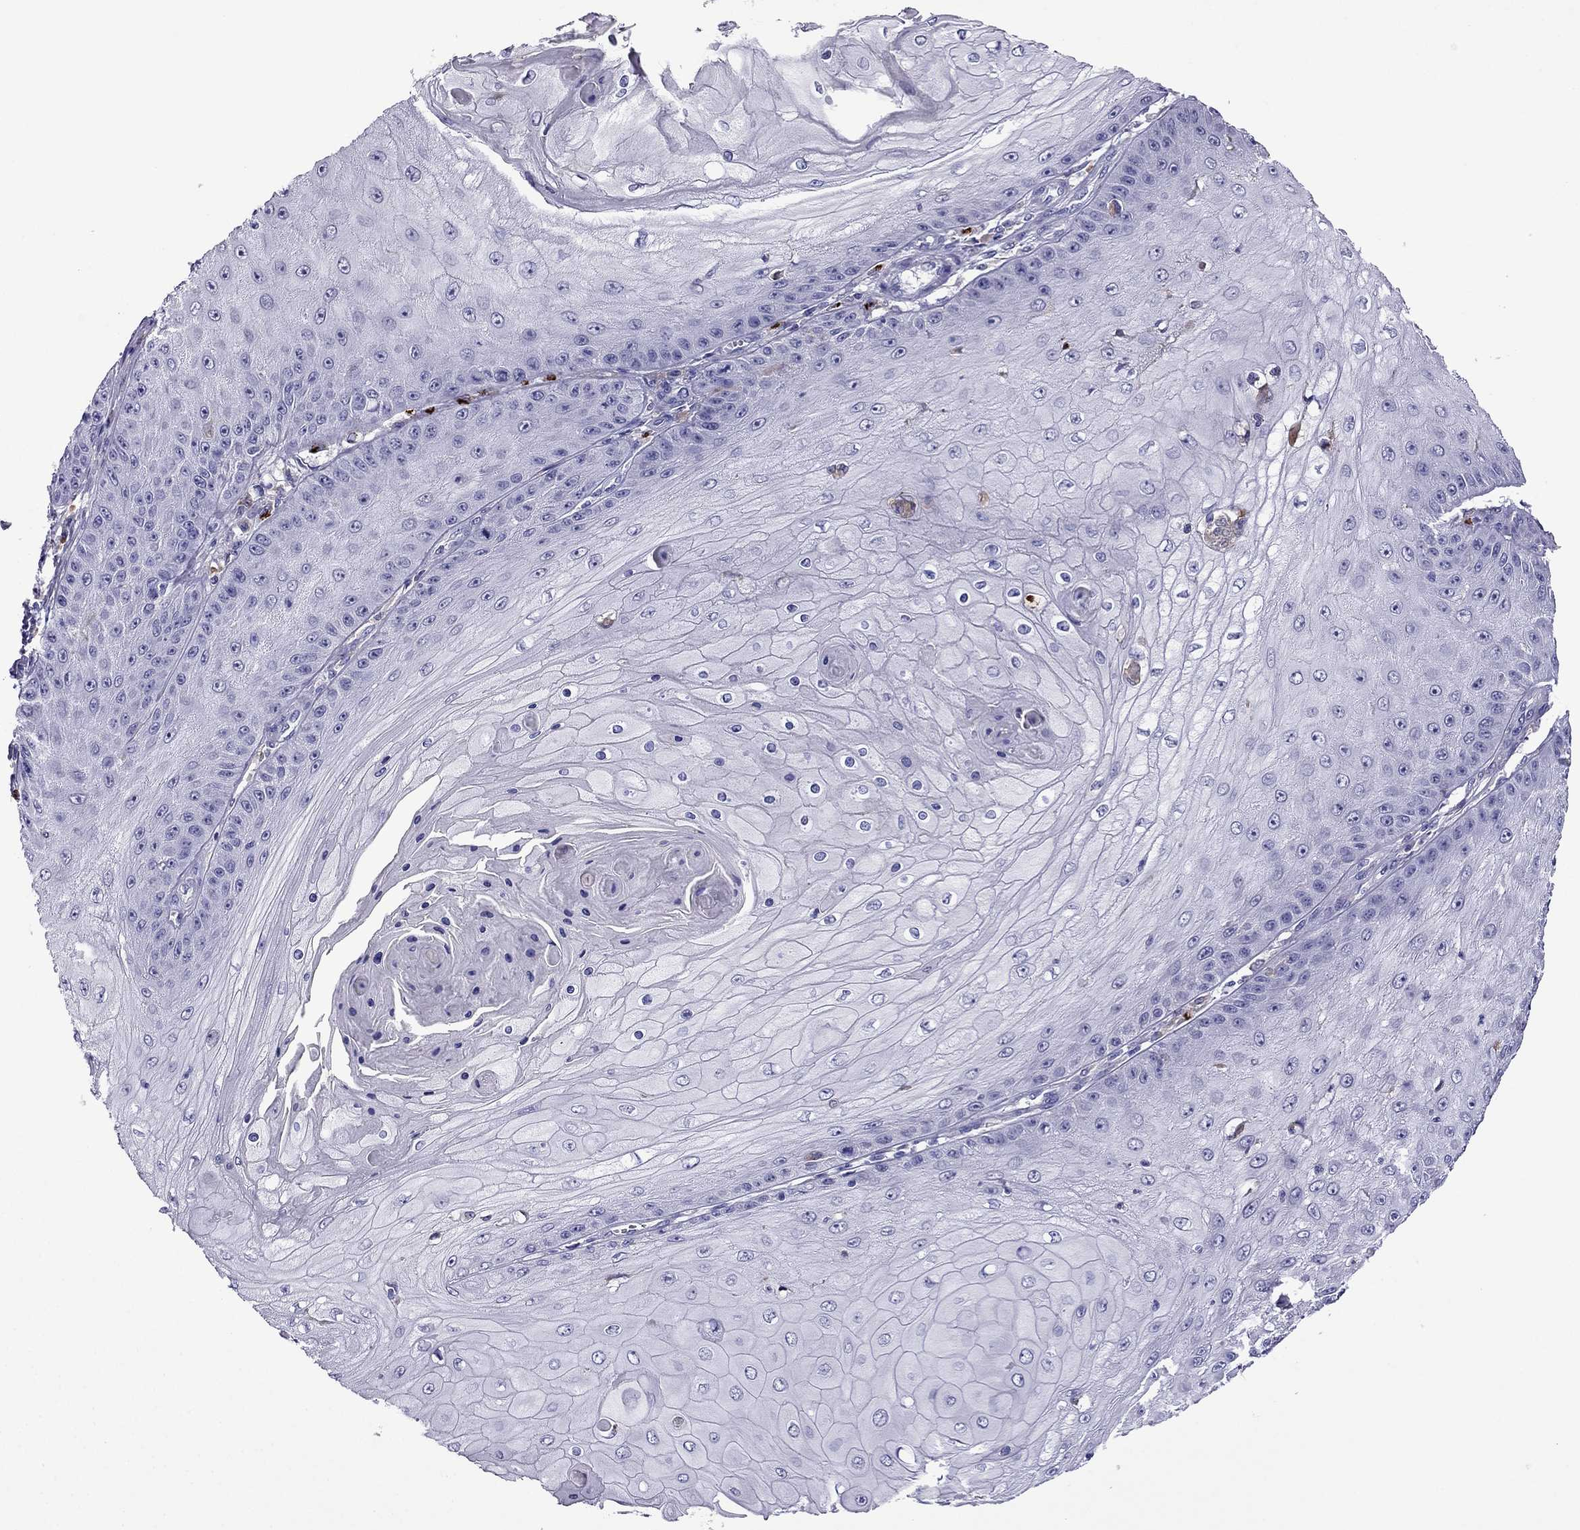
{"staining": {"intensity": "negative", "quantity": "none", "location": "none"}, "tissue": "skin cancer", "cell_type": "Tumor cells", "image_type": "cancer", "snomed": [{"axis": "morphology", "description": "Squamous cell carcinoma, NOS"}, {"axis": "topography", "description": "Skin"}], "caption": "The image displays no staining of tumor cells in skin cancer. The staining was performed using DAB to visualize the protein expression in brown, while the nuclei were stained in blue with hematoxylin (Magnification: 20x).", "gene": "TSSK4", "patient": {"sex": "male", "age": 70}}